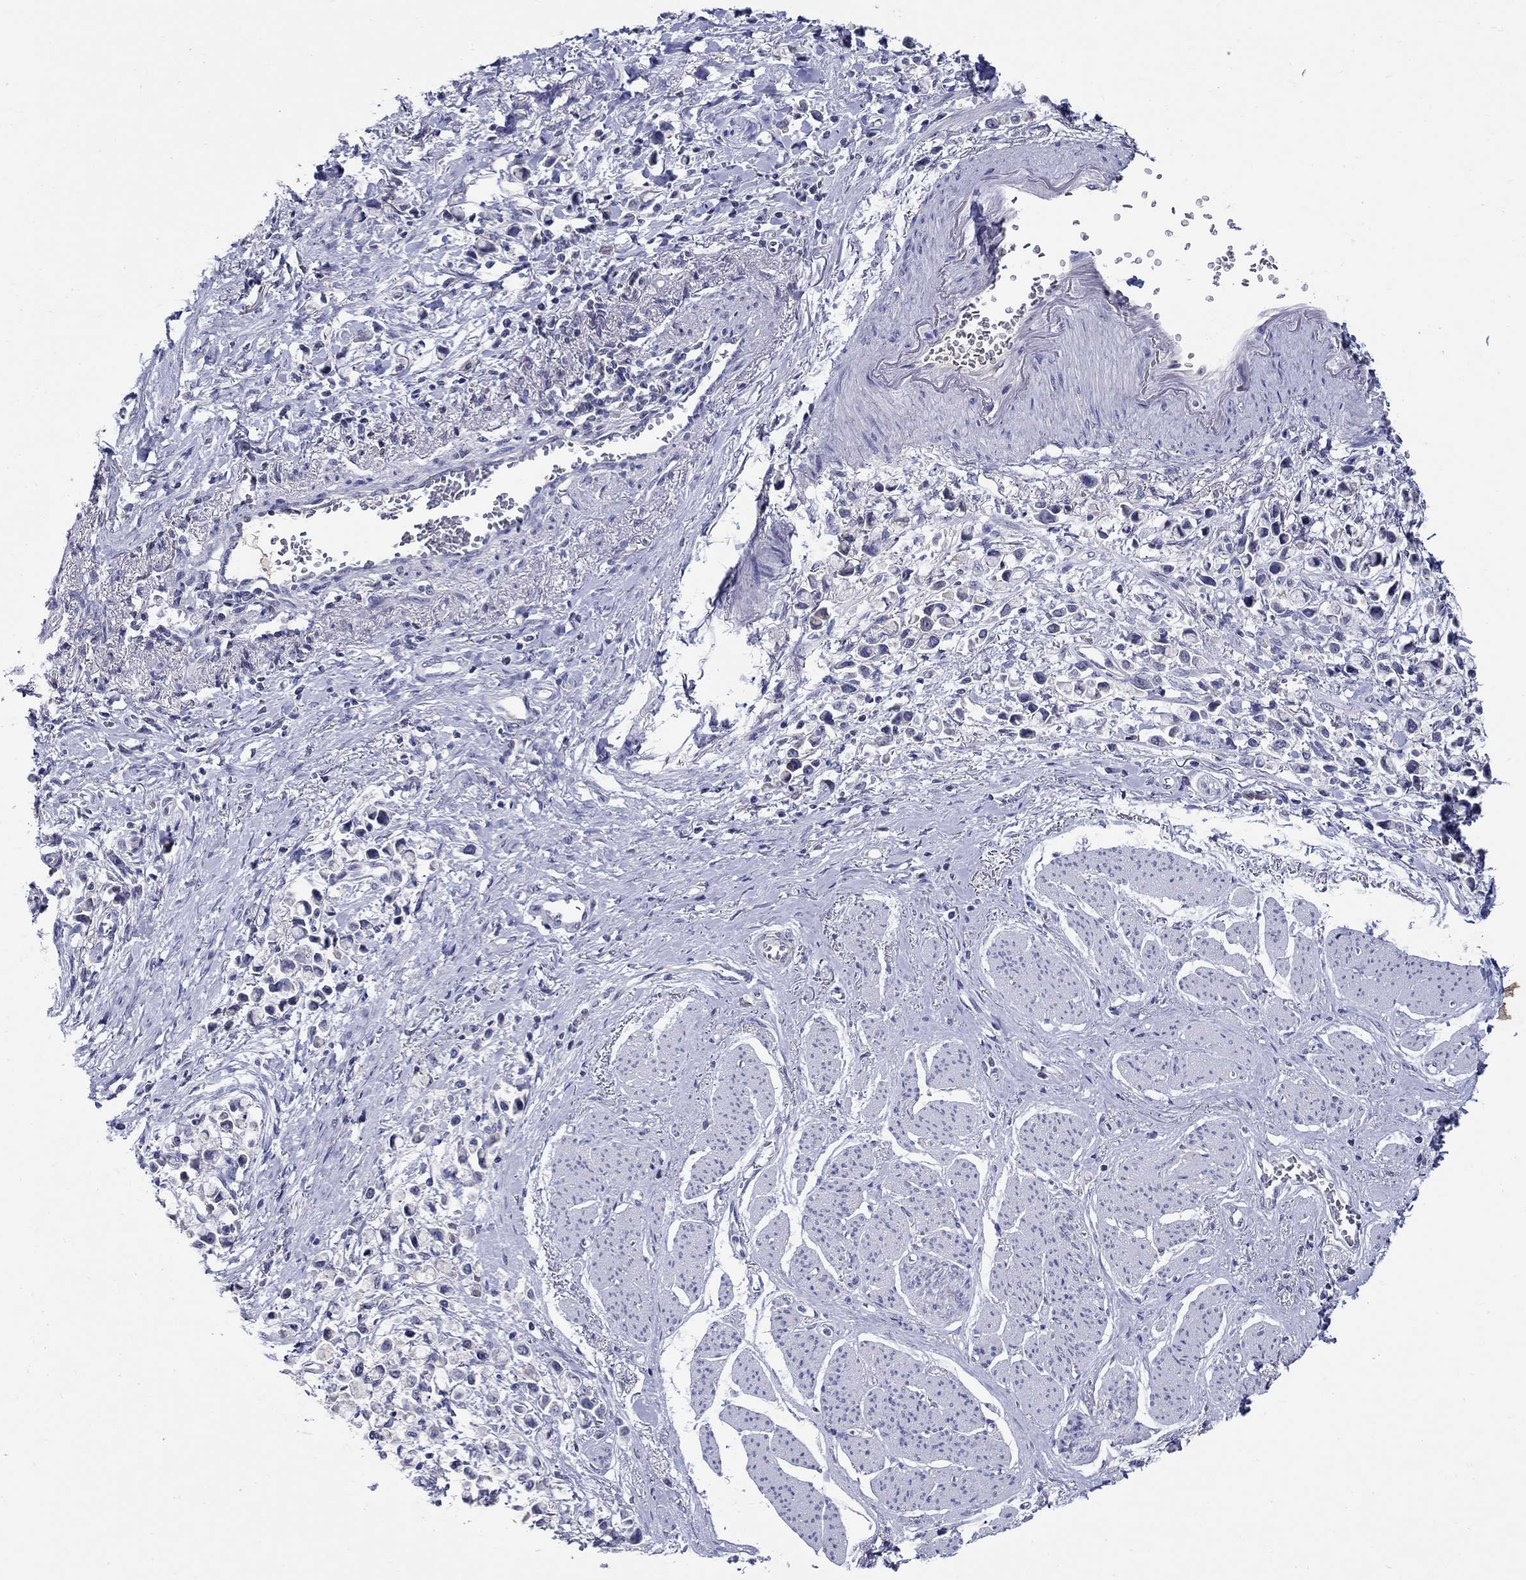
{"staining": {"intensity": "negative", "quantity": "none", "location": "none"}, "tissue": "stomach cancer", "cell_type": "Tumor cells", "image_type": "cancer", "snomed": [{"axis": "morphology", "description": "Adenocarcinoma, NOS"}, {"axis": "topography", "description": "Stomach"}], "caption": "Adenocarcinoma (stomach) stained for a protein using immunohistochemistry (IHC) exhibits no positivity tumor cells.", "gene": "SLC30A3", "patient": {"sex": "female", "age": 81}}